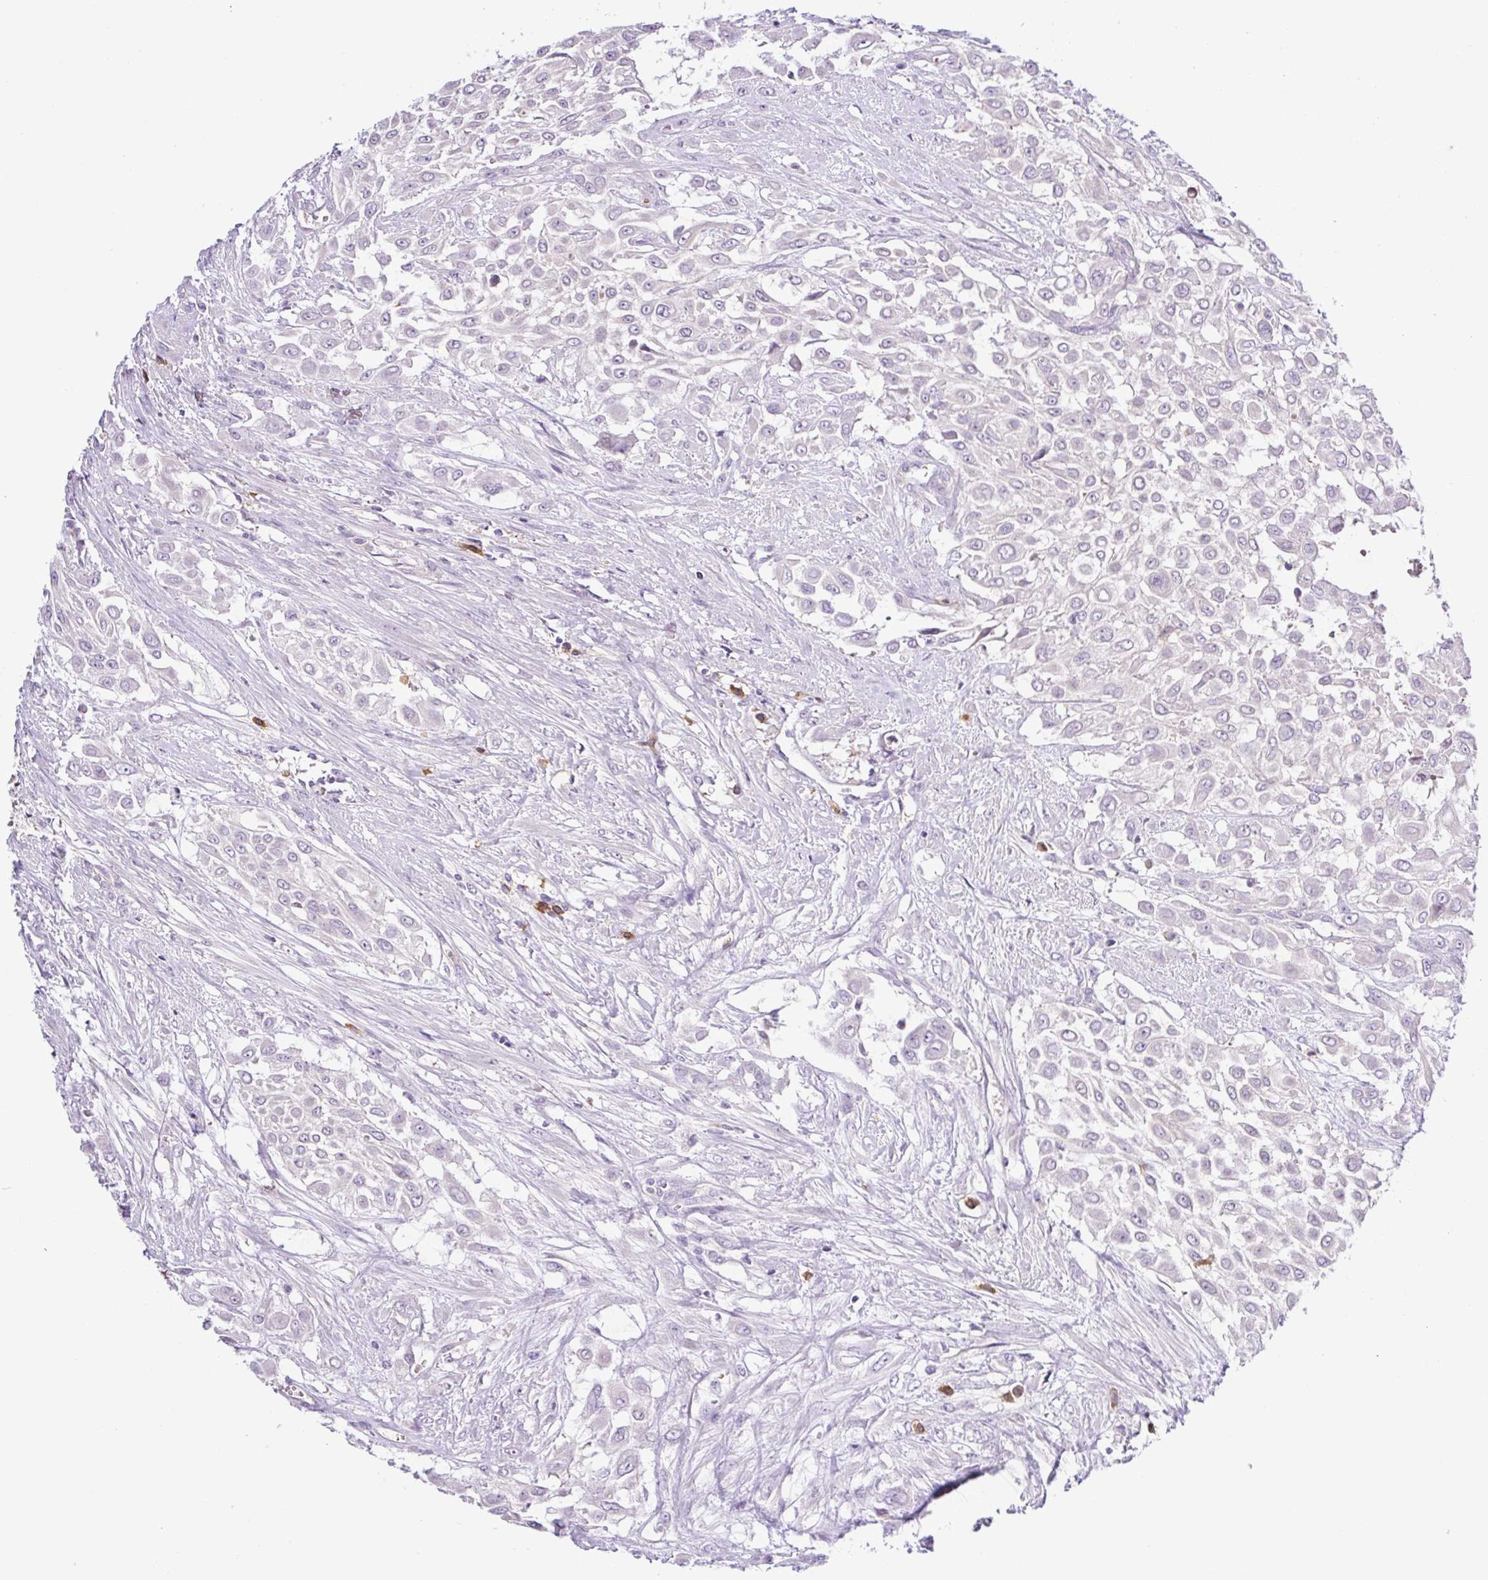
{"staining": {"intensity": "negative", "quantity": "none", "location": "none"}, "tissue": "urothelial cancer", "cell_type": "Tumor cells", "image_type": "cancer", "snomed": [{"axis": "morphology", "description": "Urothelial carcinoma, High grade"}, {"axis": "topography", "description": "Urinary bladder"}], "caption": "Immunohistochemistry (IHC) photomicrograph of urothelial cancer stained for a protein (brown), which demonstrates no expression in tumor cells.", "gene": "TONSL", "patient": {"sex": "male", "age": 57}}